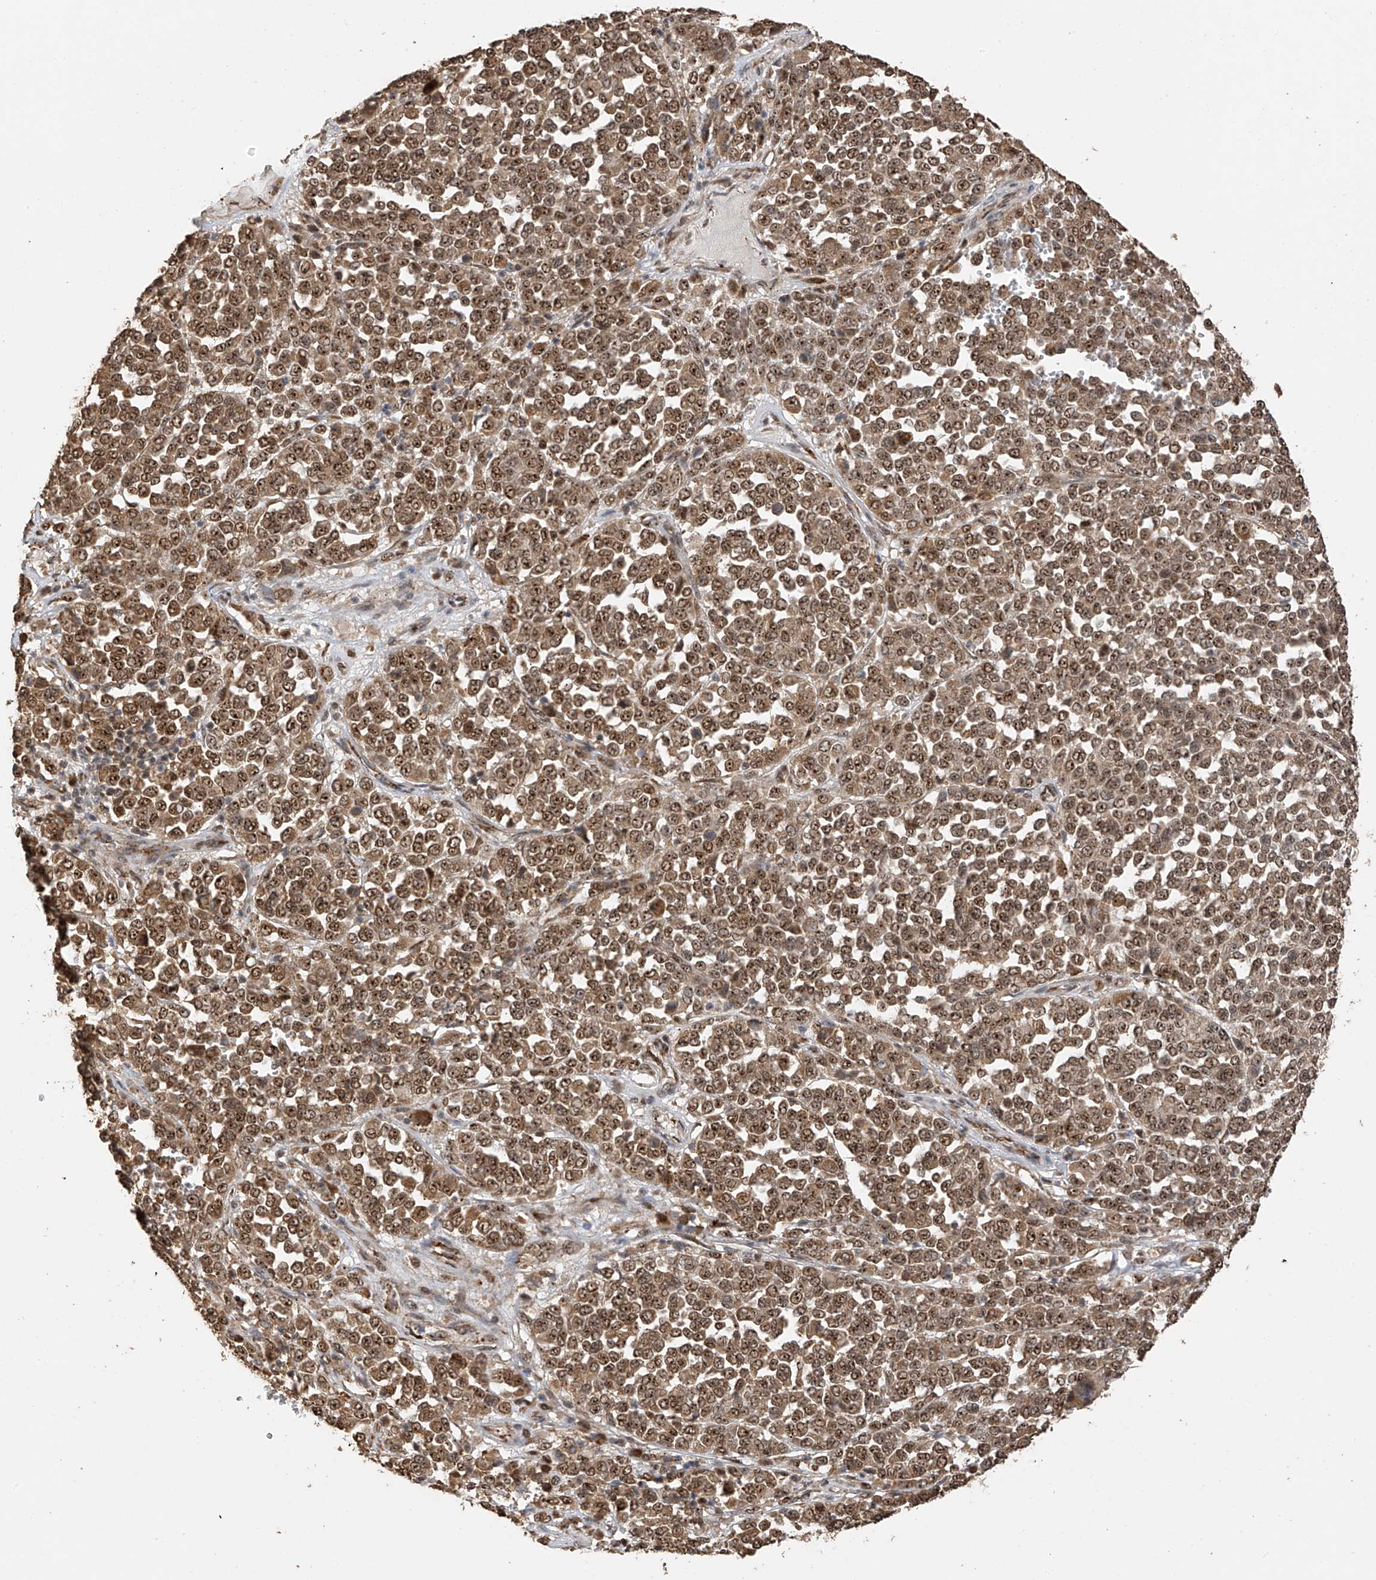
{"staining": {"intensity": "moderate", "quantity": ">75%", "location": "cytoplasmic/membranous,nuclear"}, "tissue": "melanoma", "cell_type": "Tumor cells", "image_type": "cancer", "snomed": [{"axis": "morphology", "description": "Malignant melanoma, Metastatic site"}, {"axis": "topography", "description": "Pancreas"}], "caption": "The histopathology image demonstrates immunohistochemical staining of melanoma. There is moderate cytoplasmic/membranous and nuclear staining is seen in approximately >75% of tumor cells.", "gene": "ERLEC1", "patient": {"sex": "female", "age": 30}}